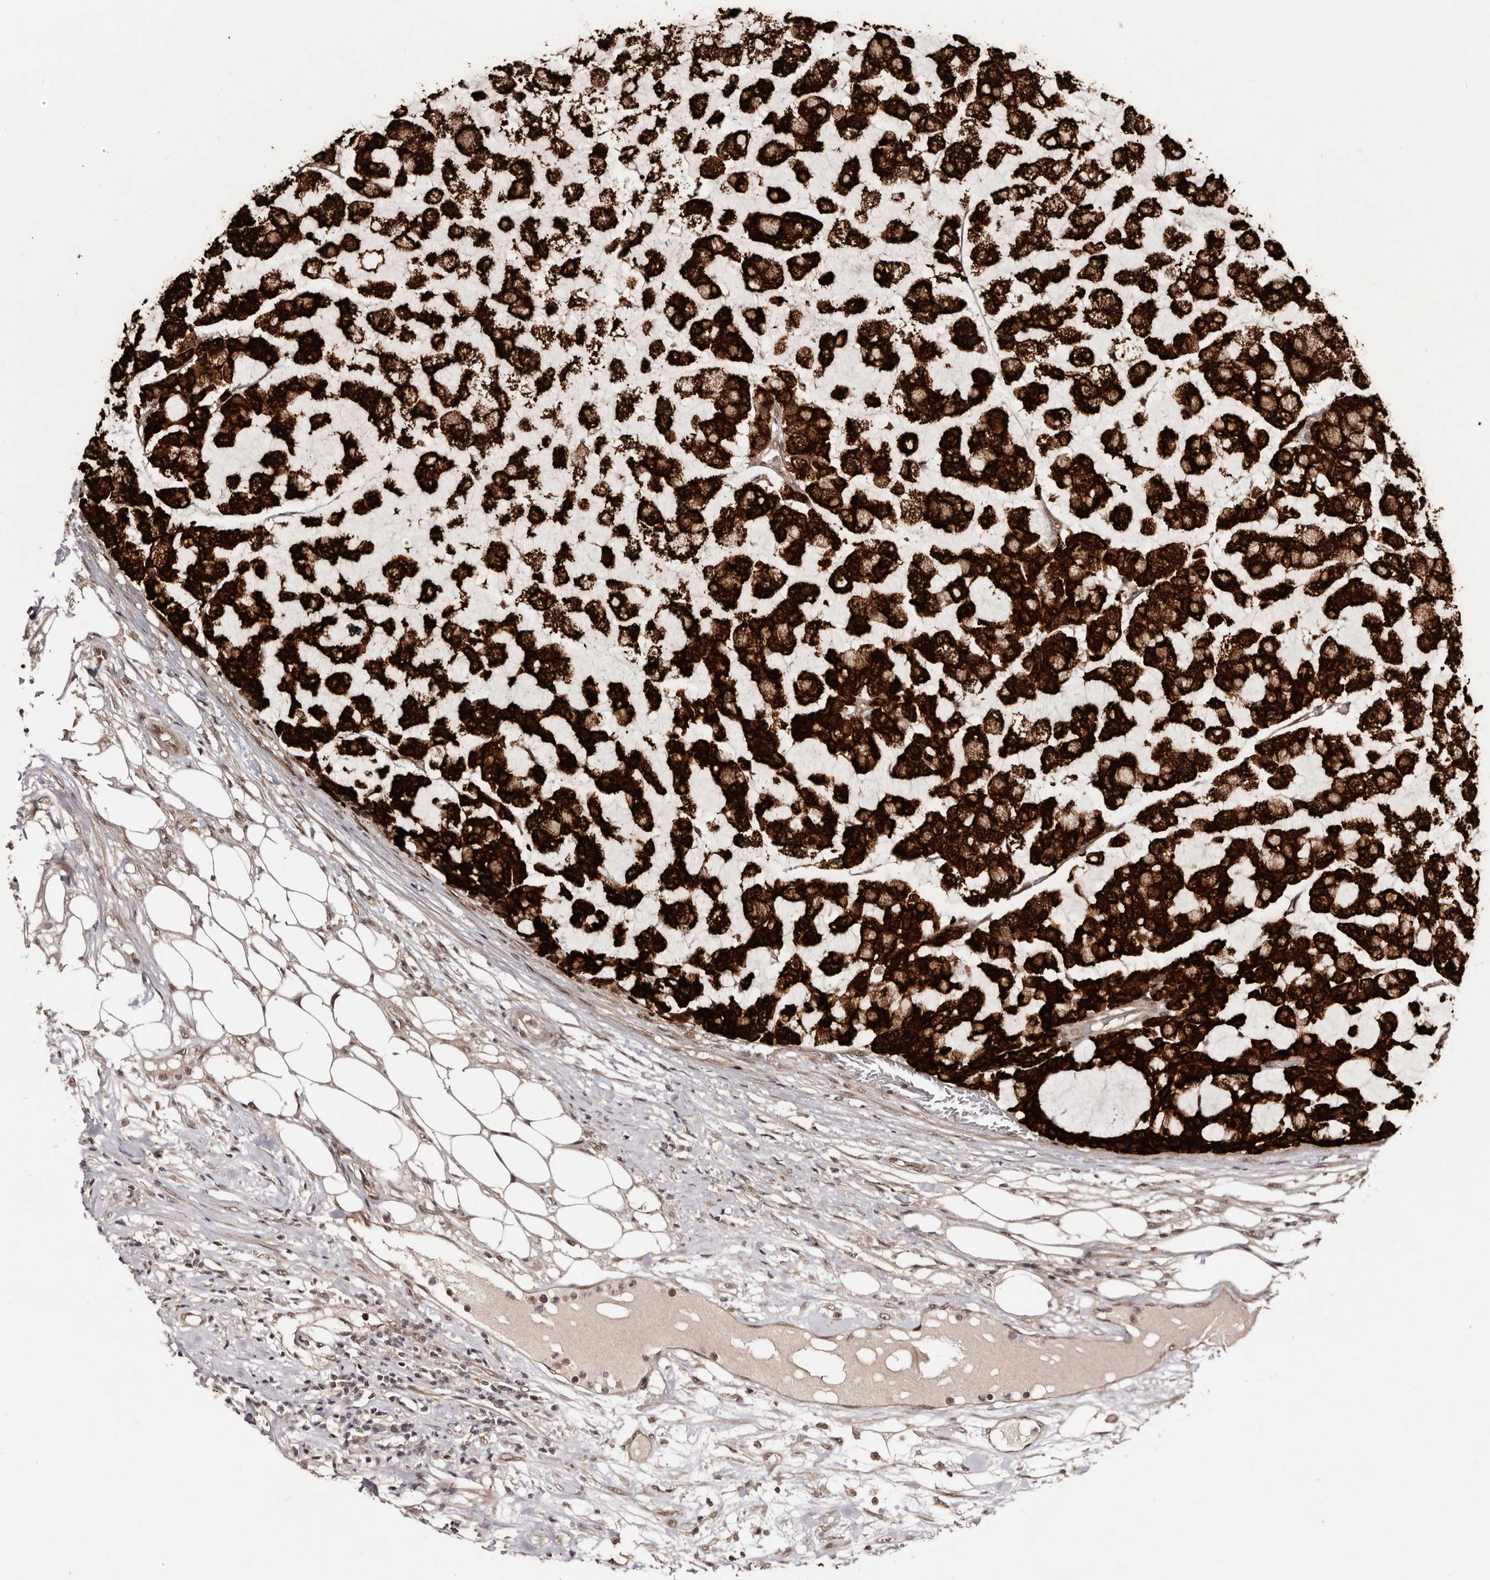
{"staining": {"intensity": "strong", "quantity": ">75%", "location": "cytoplasmic/membranous"}, "tissue": "colorectal cancer", "cell_type": "Tumor cells", "image_type": "cancer", "snomed": [{"axis": "morphology", "description": "Adenocarcinoma, NOS"}, {"axis": "topography", "description": "Colon"}], "caption": "Protein expression analysis of colorectal adenocarcinoma demonstrates strong cytoplasmic/membranous expression in approximately >75% of tumor cells.", "gene": "TBC1D22B", "patient": {"sex": "female", "age": 84}}